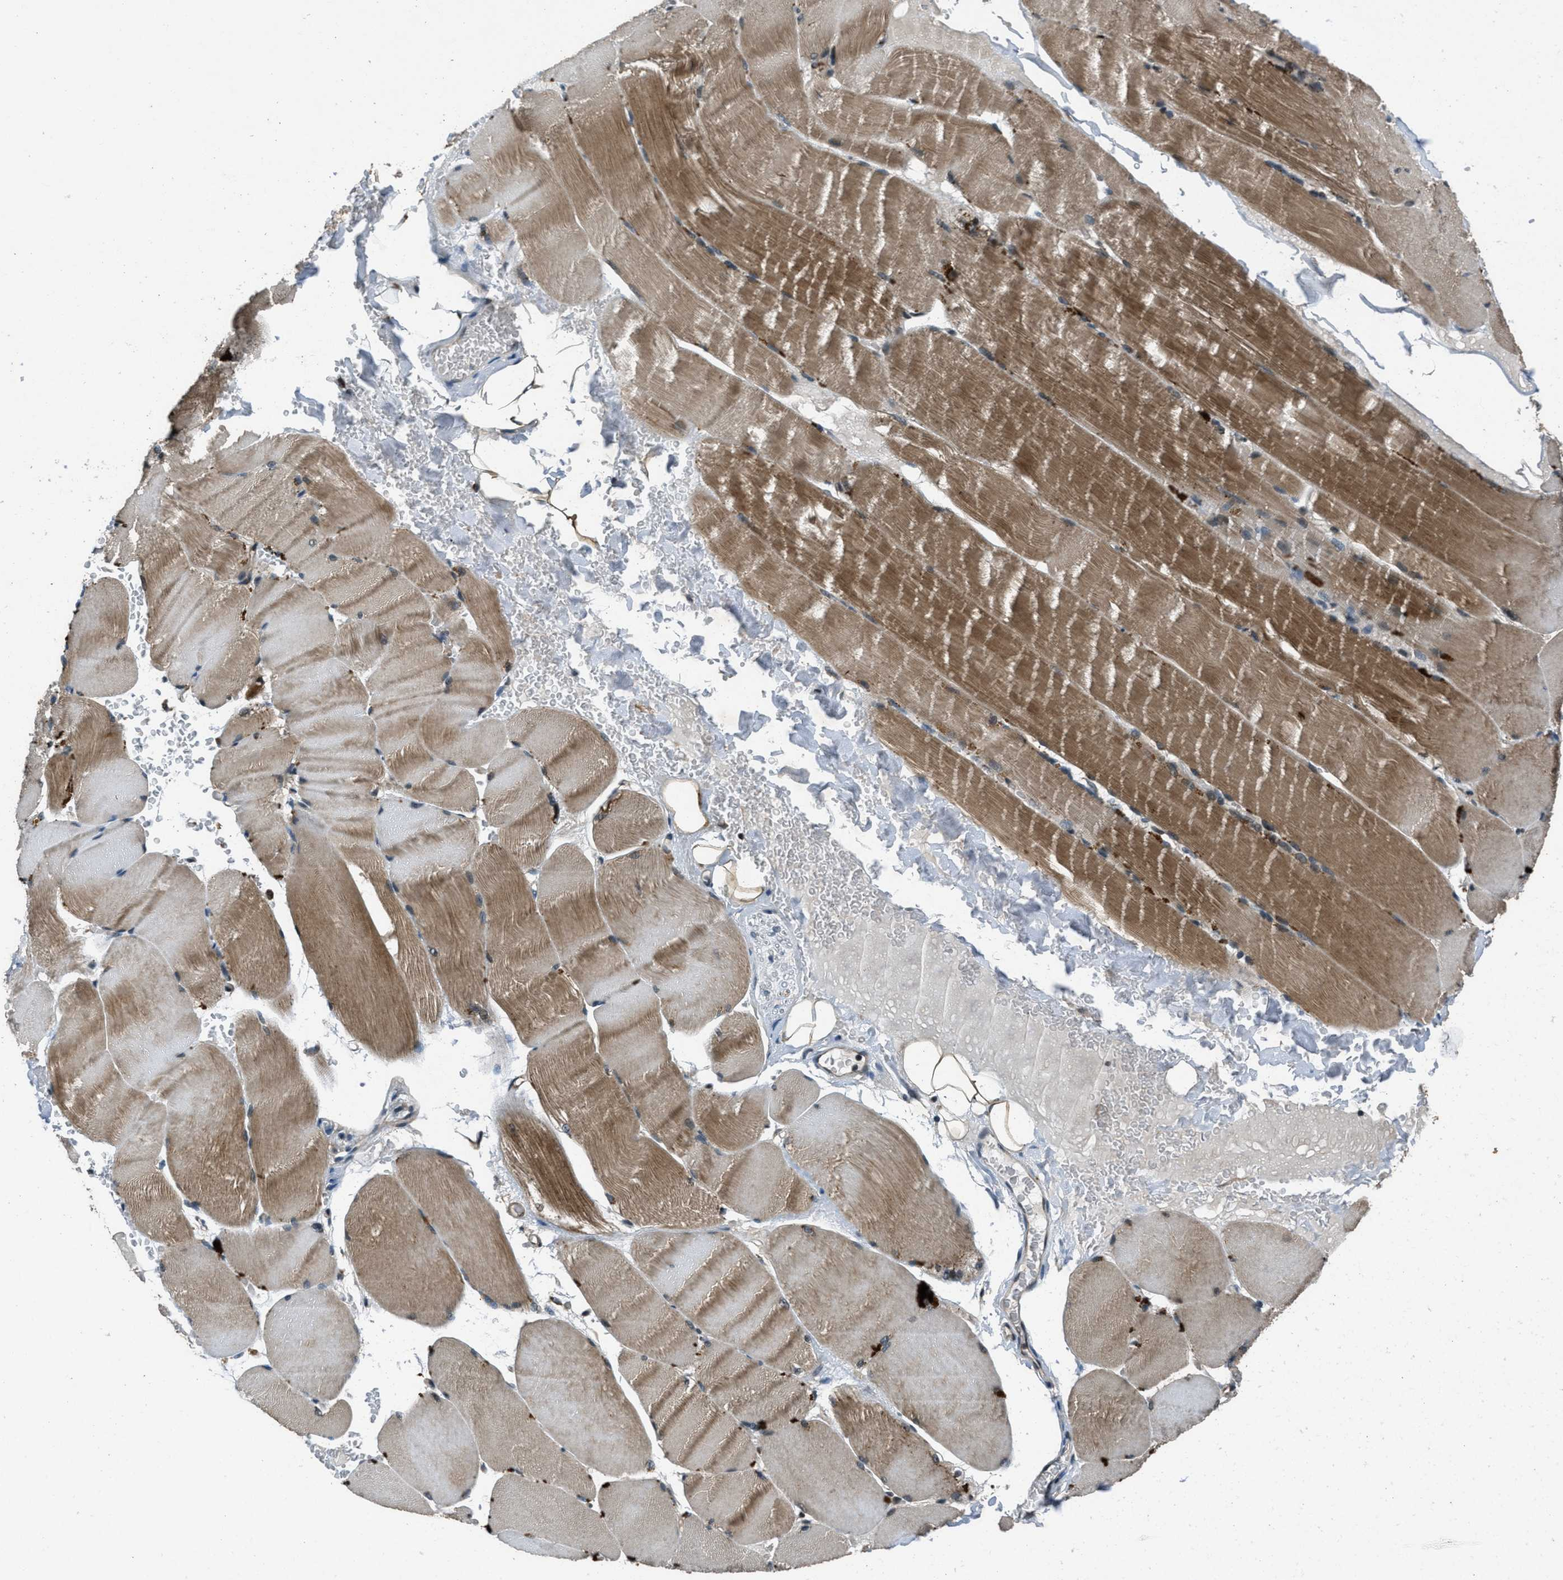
{"staining": {"intensity": "moderate", "quantity": ">75%", "location": "cytoplasmic/membranous"}, "tissue": "skeletal muscle", "cell_type": "Myocytes", "image_type": "normal", "snomed": [{"axis": "morphology", "description": "Normal tissue, NOS"}, {"axis": "topography", "description": "Skin"}, {"axis": "topography", "description": "Skeletal muscle"}], "caption": "Immunohistochemical staining of benign skeletal muscle shows >75% levels of moderate cytoplasmic/membranous protein positivity in approximately >75% of myocytes. Using DAB (brown) and hematoxylin (blue) stains, captured at high magnification using brightfield microscopy.", "gene": "EPSTI1", "patient": {"sex": "male", "age": 83}}